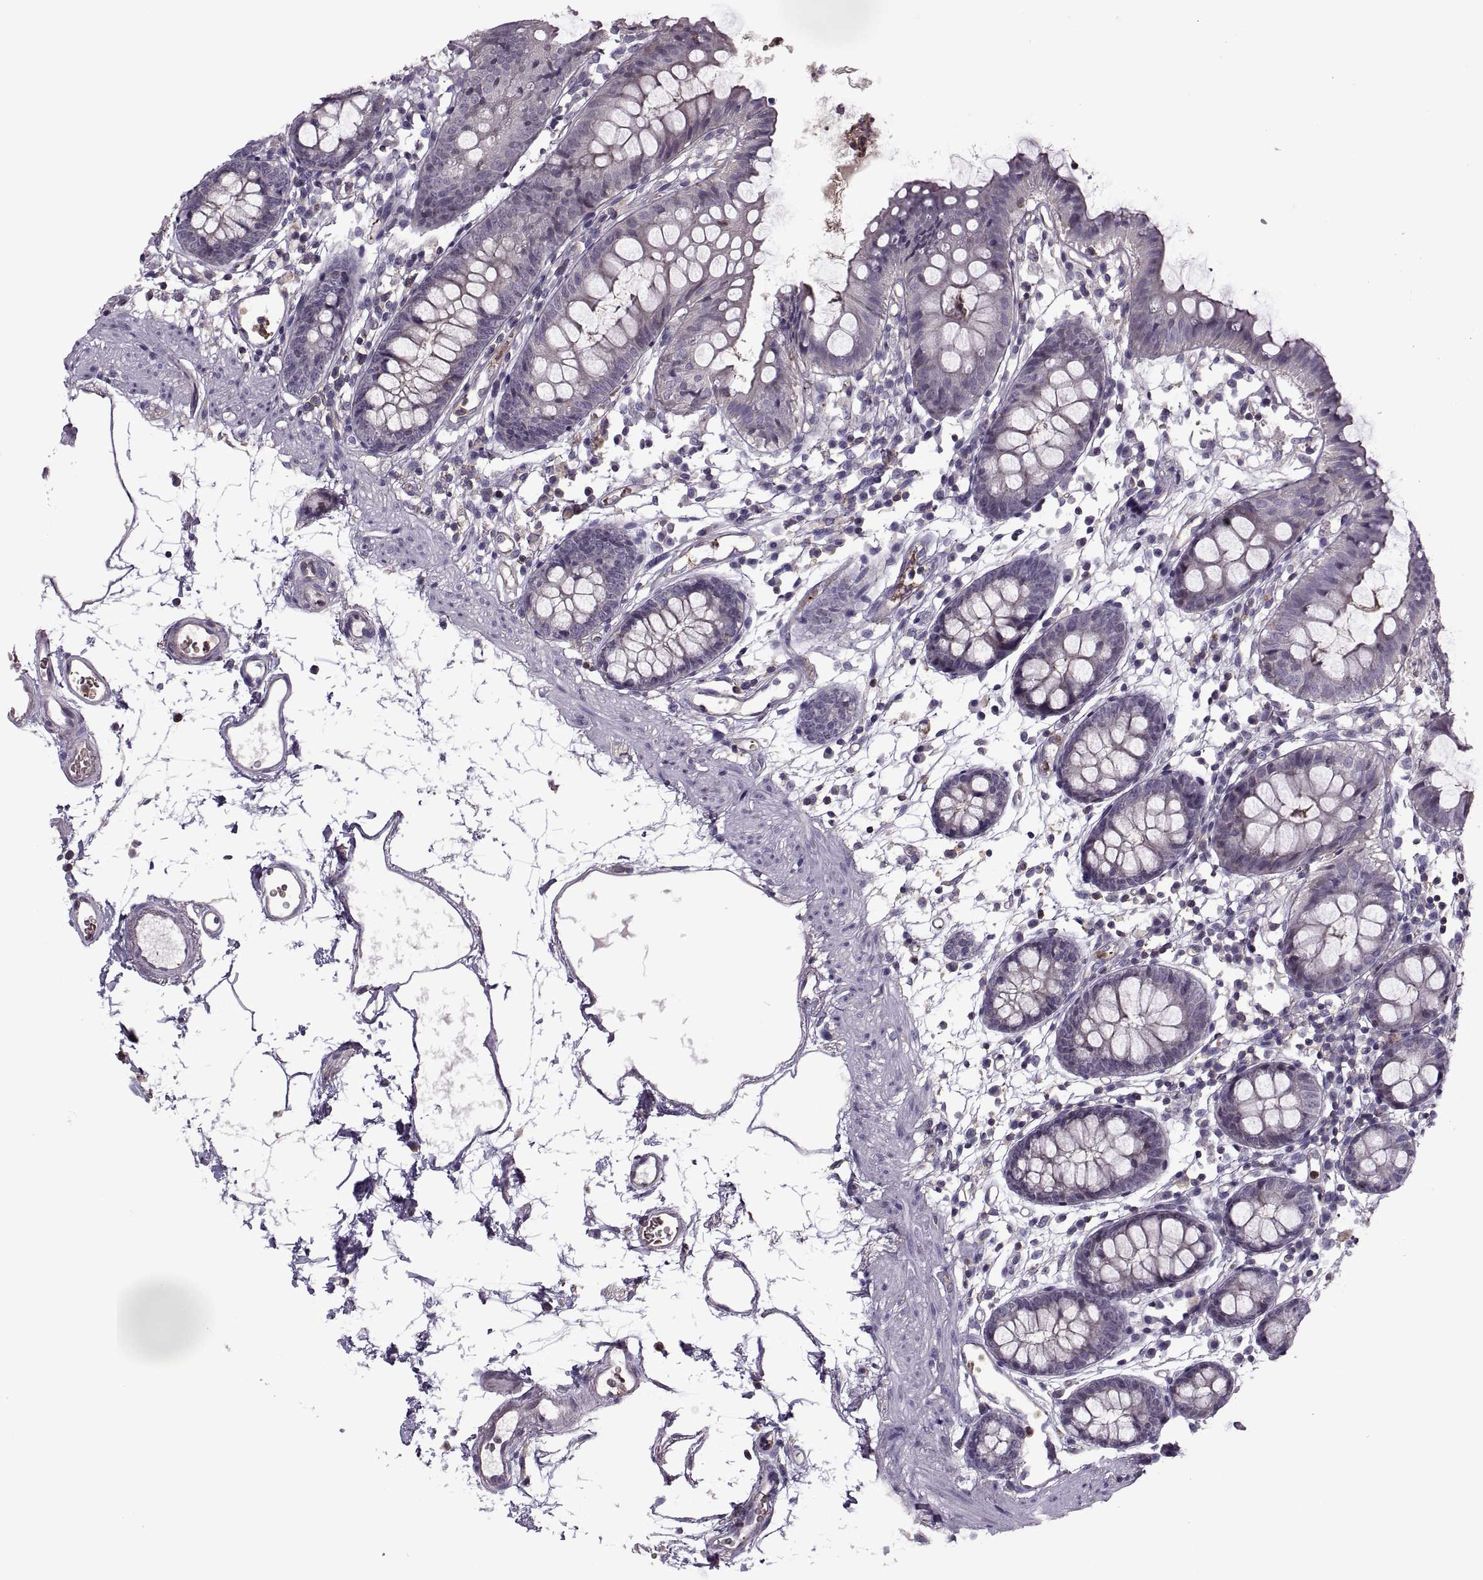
{"staining": {"intensity": "negative", "quantity": "none", "location": "none"}, "tissue": "colon", "cell_type": "Endothelial cells", "image_type": "normal", "snomed": [{"axis": "morphology", "description": "Normal tissue, NOS"}, {"axis": "topography", "description": "Colon"}], "caption": "This is an immunohistochemistry histopathology image of benign human colon. There is no staining in endothelial cells.", "gene": "SLC2A14", "patient": {"sex": "female", "age": 84}}